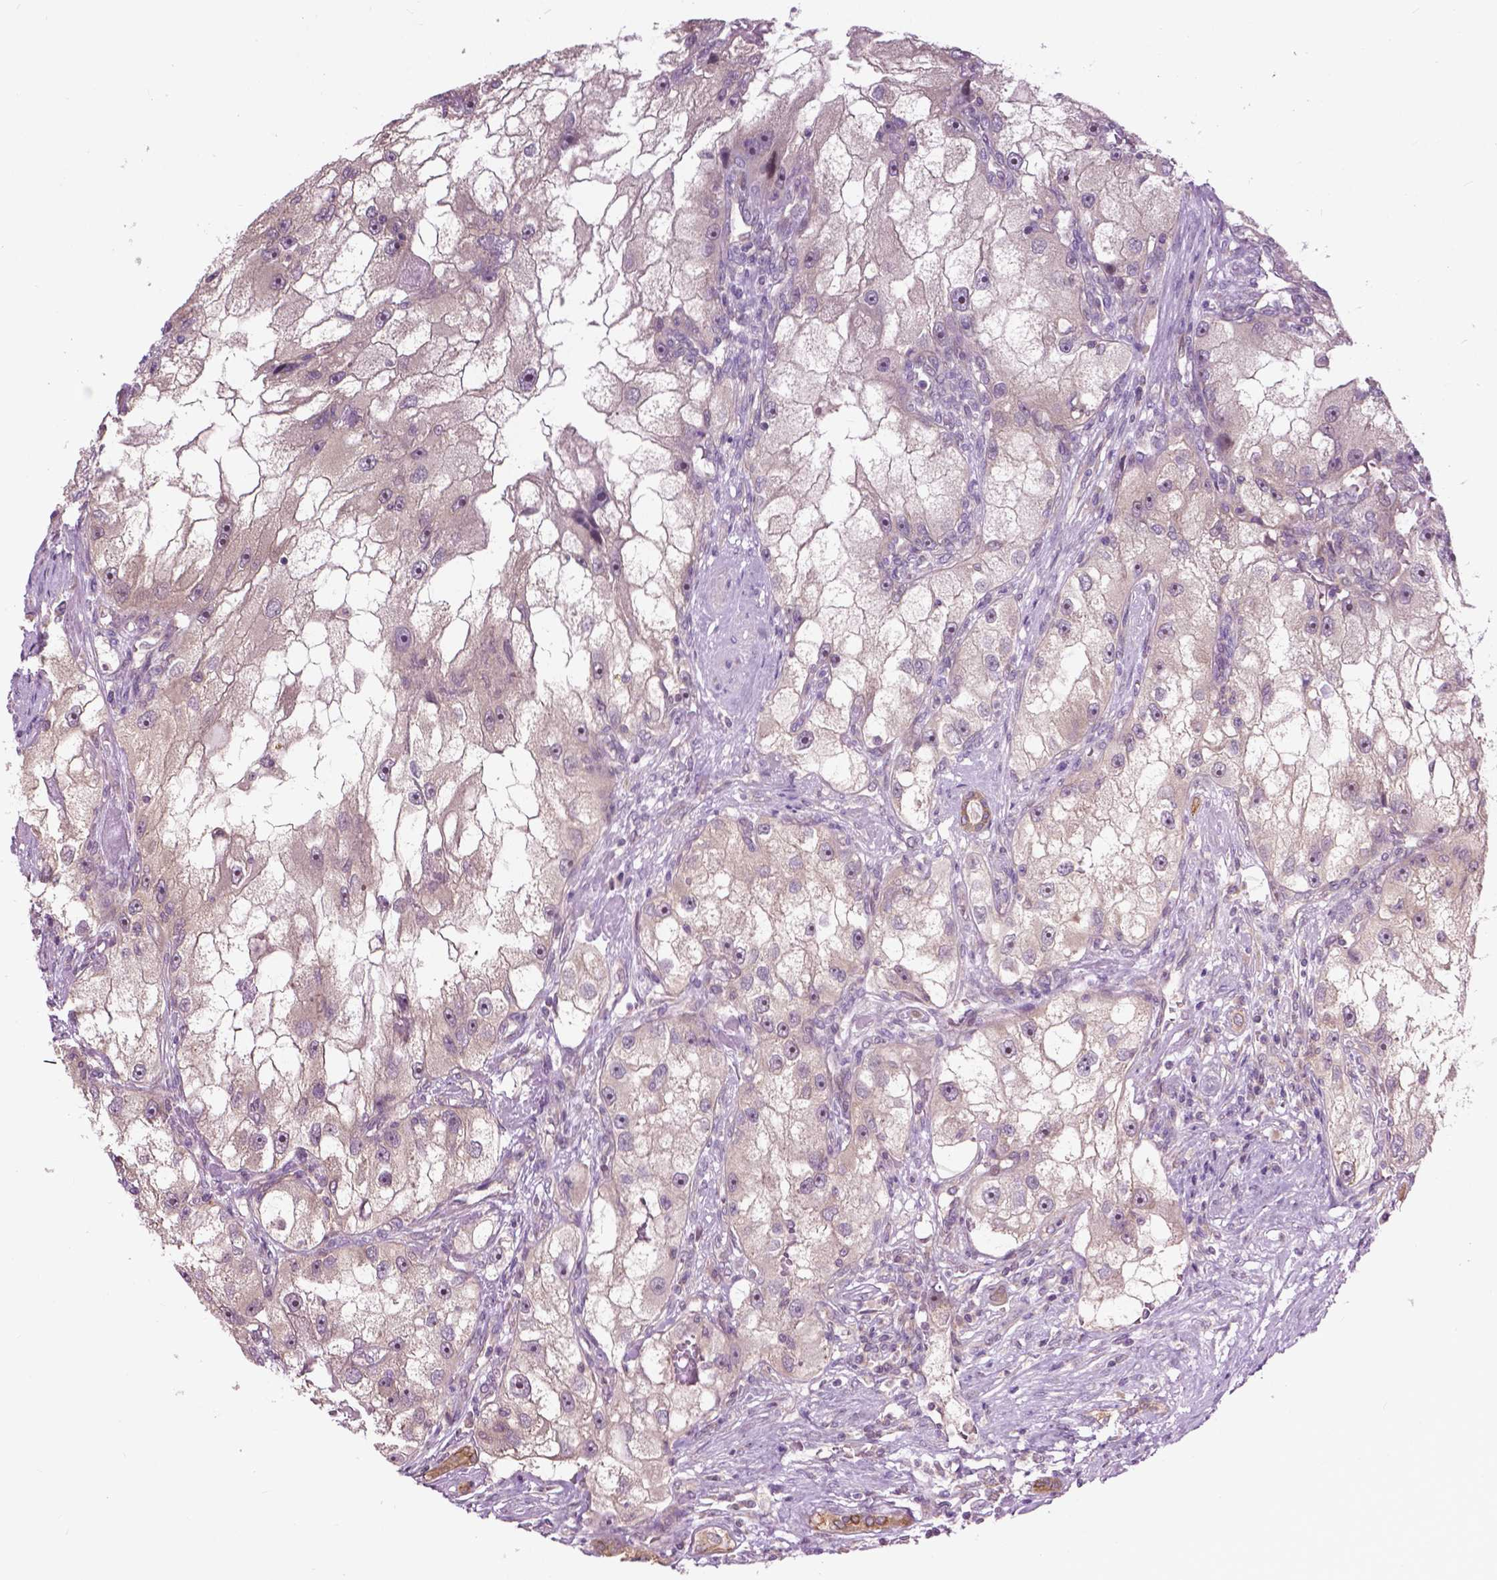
{"staining": {"intensity": "weak", "quantity": "<25%", "location": "nuclear"}, "tissue": "renal cancer", "cell_type": "Tumor cells", "image_type": "cancer", "snomed": [{"axis": "morphology", "description": "Adenocarcinoma, NOS"}, {"axis": "topography", "description": "Kidney"}], "caption": "Renal adenocarcinoma stained for a protein using immunohistochemistry exhibits no staining tumor cells.", "gene": "MZT1", "patient": {"sex": "male", "age": 63}}